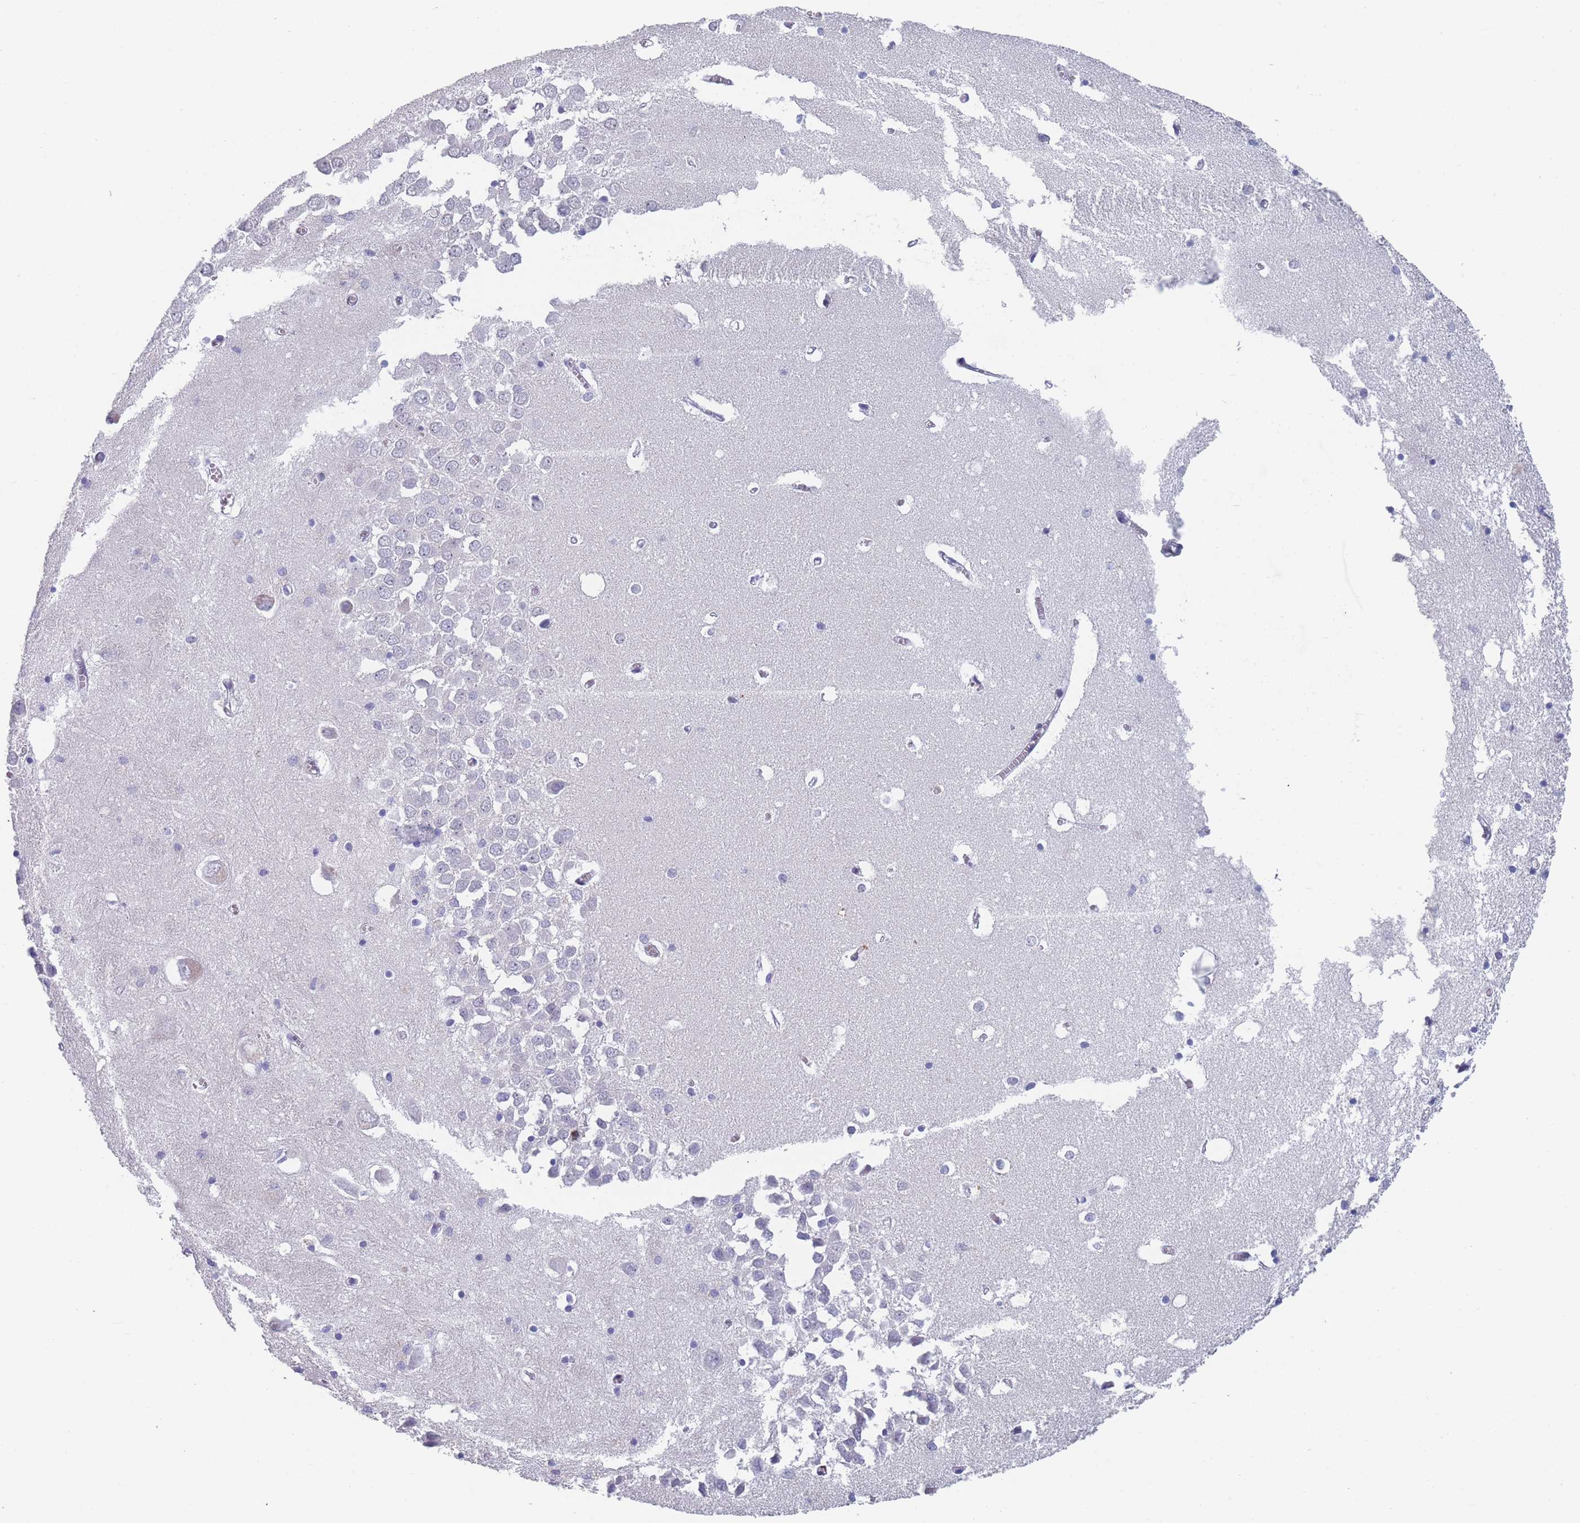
{"staining": {"intensity": "negative", "quantity": "none", "location": "none"}, "tissue": "hippocampus", "cell_type": "Glial cells", "image_type": "normal", "snomed": [{"axis": "morphology", "description": "Normal tissue, NOS"}, {"axis": "topography", "description": "Hippocampus"}], "caption": "An immunohistochemistry (IHC) photomicrograph of normal hippocampus is shown. There is no staining in glial cells of hippocampus.", "gene": "ZBTB1", "patient": {"sex": "male", "age": 70}}